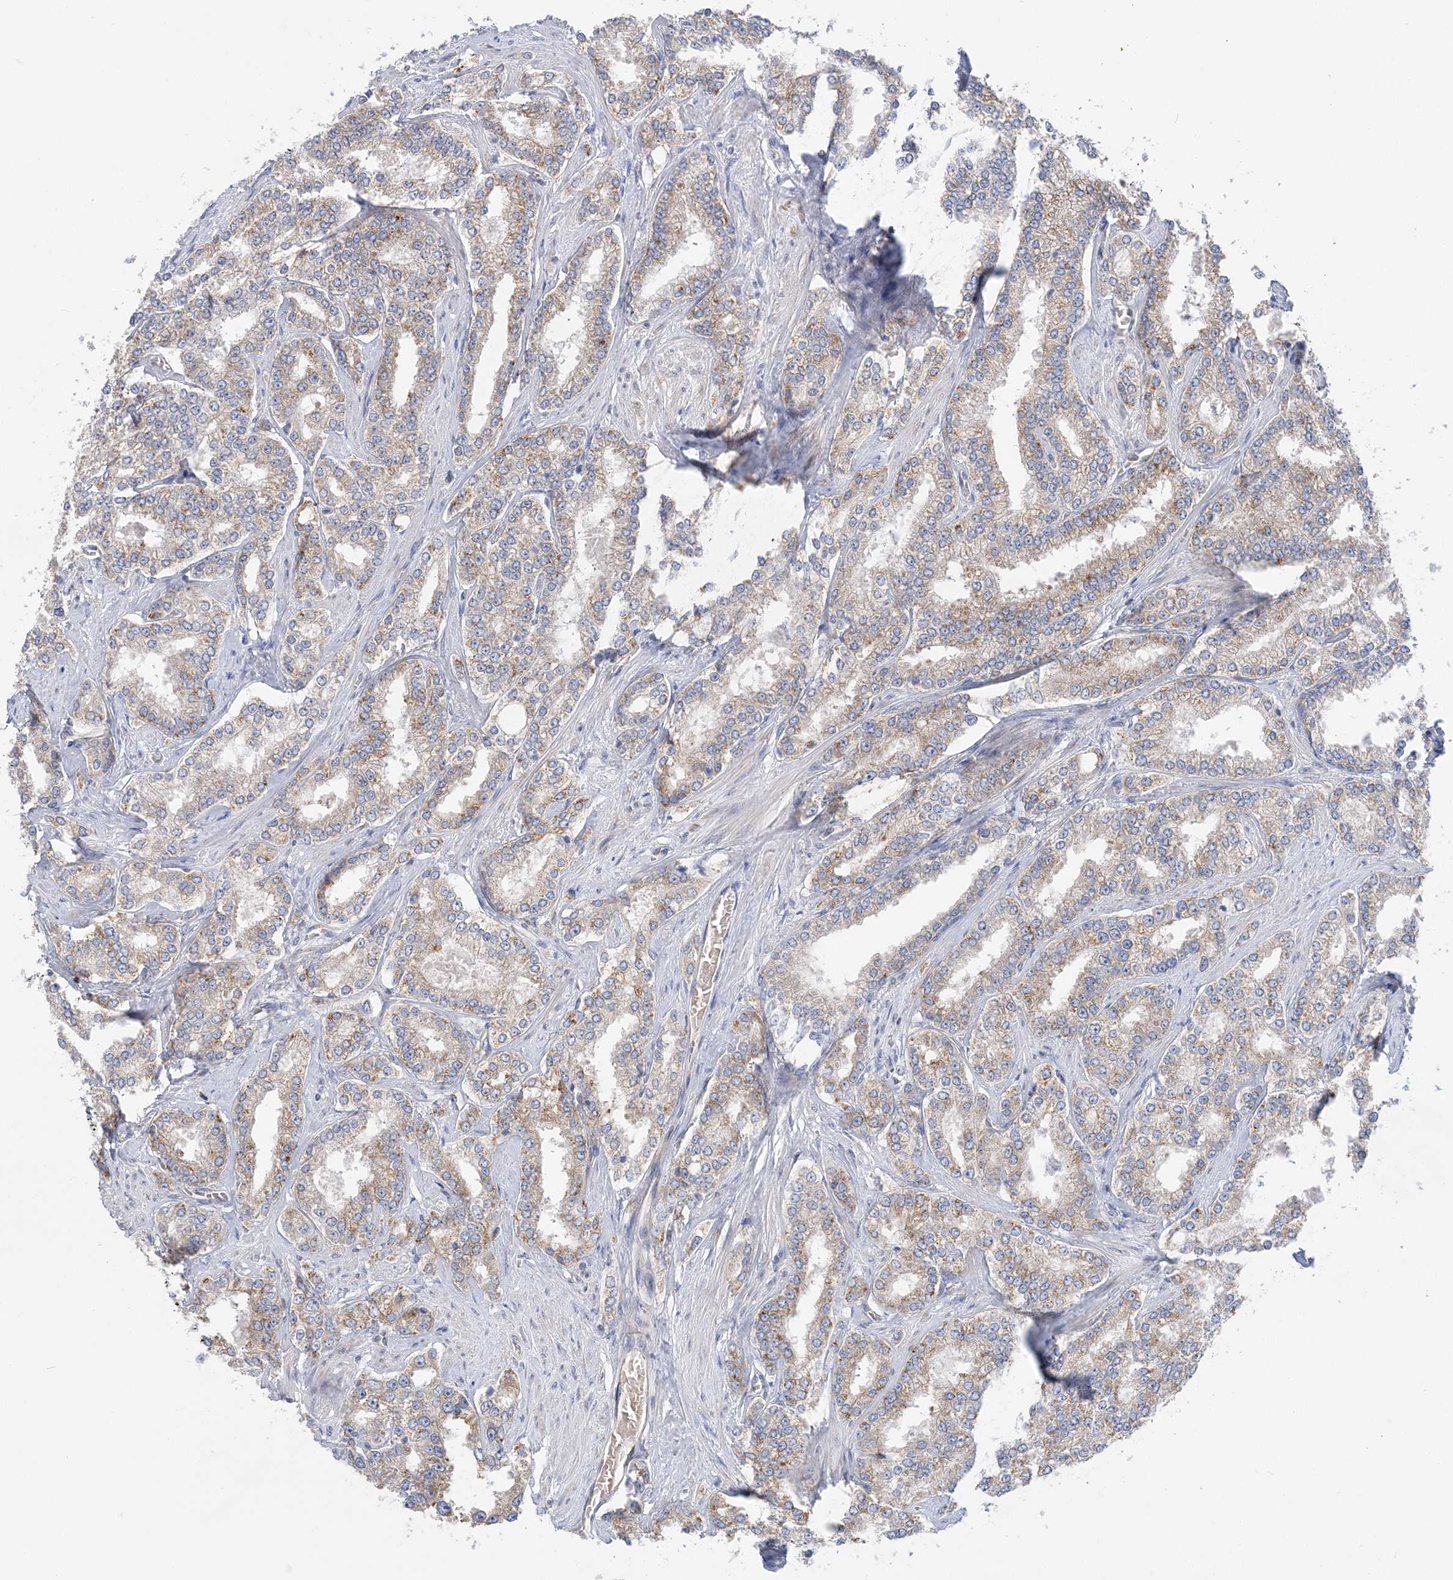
{"staining": {"intensity": "moderate", "quantity": "25%-75%", "location": "cytoplasmic/membranous"}, "tissue": "prostate cancer", "cell_type": "Tumor cells", "image_type": "cancer", "snomed": [{"axis": "morphology", "description": "Normal tissue, NOS"}, {"axis": "morphology", "description": "Adenocarcinoma, High grade"}, {"axis": "topography", "description": "Prostate"}], "caption": "High-grade adenocarcinoma (prostate) stained with a protein marker exhibits moderate staining in tumor cells.", "gene": "FAM114A2", "patient": {"sex": "male", "age": 83}}